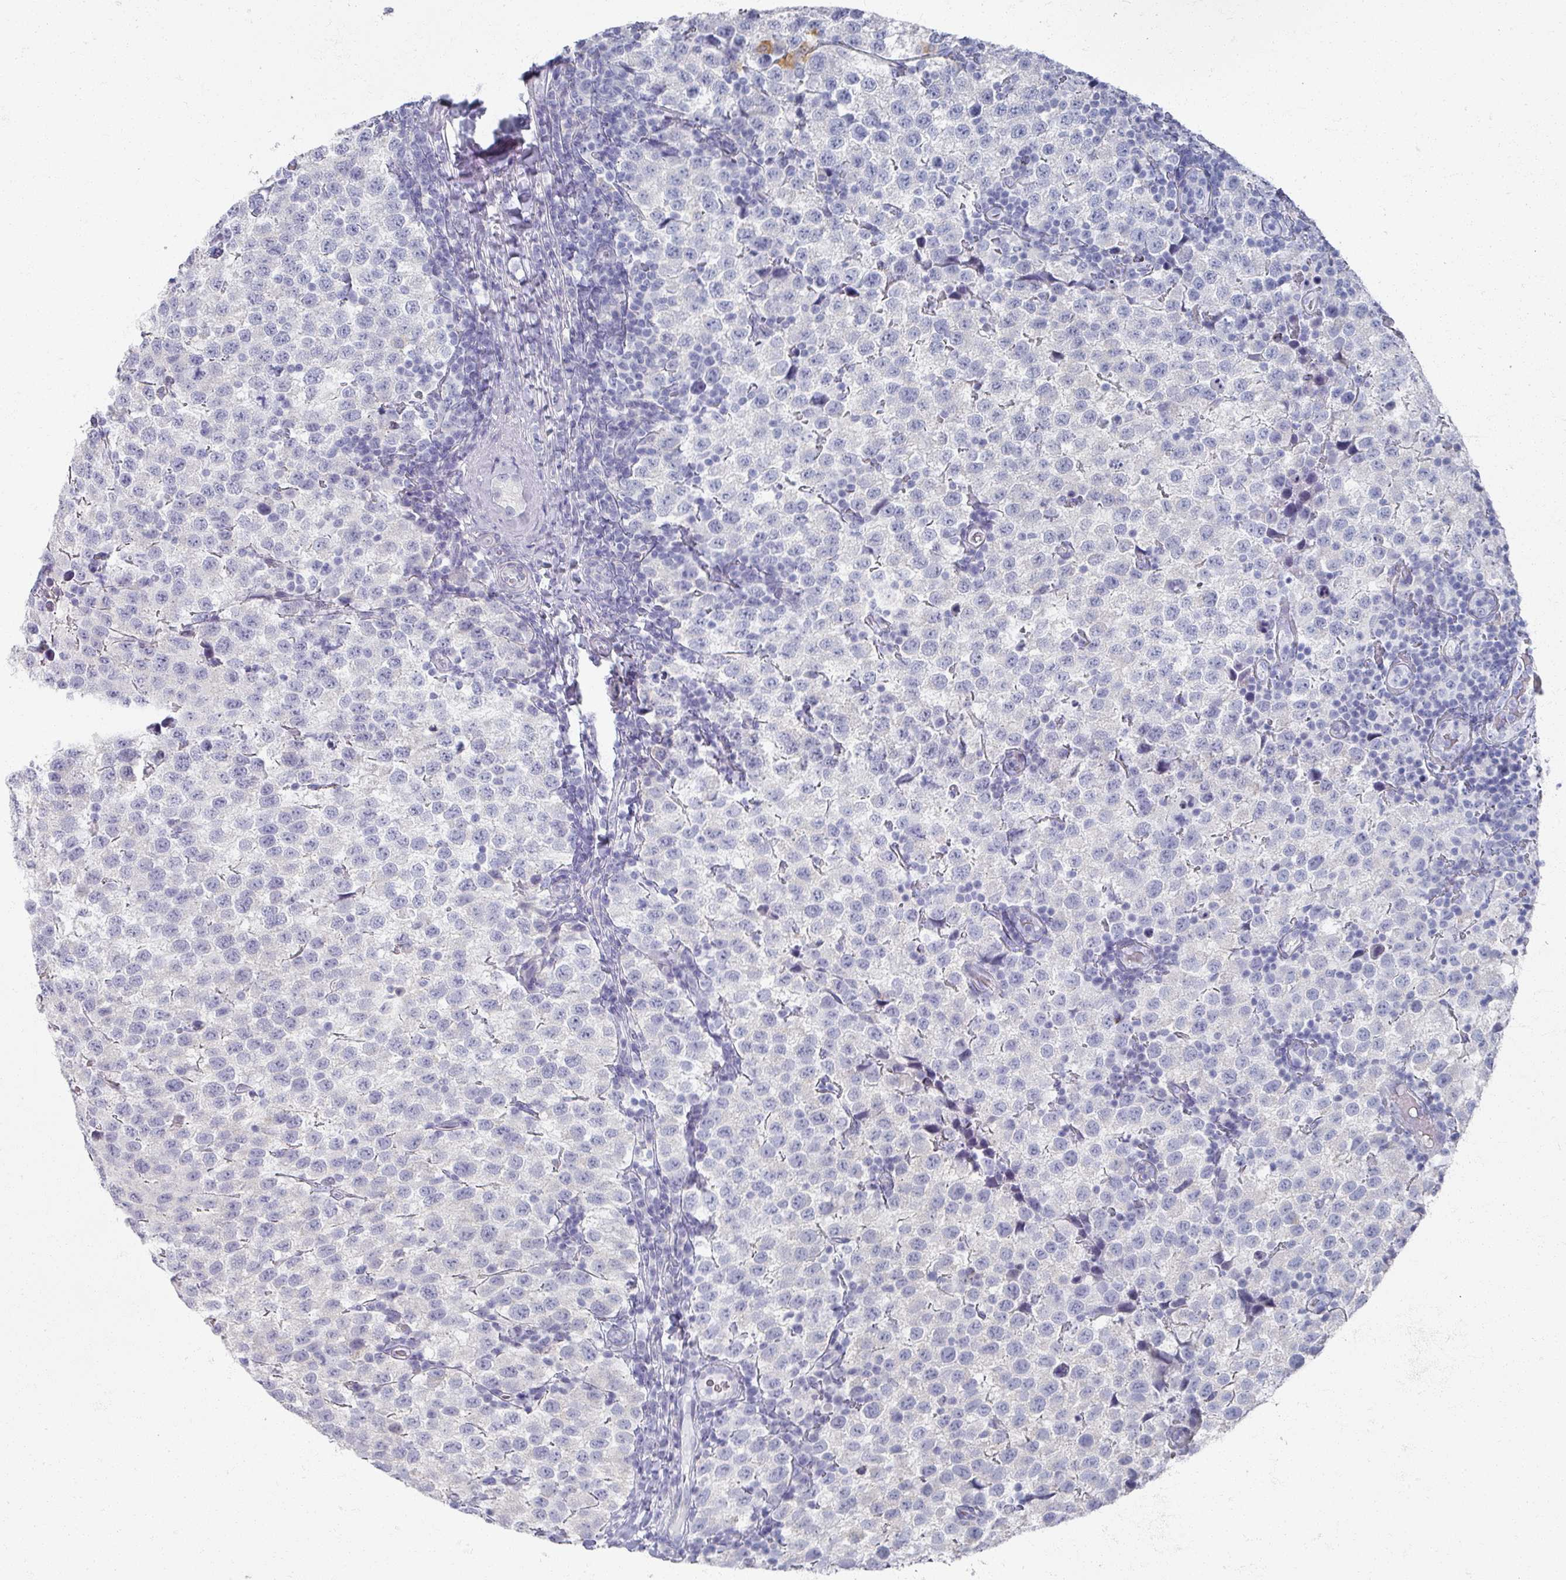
{"staining": {"intensity": "negative", "quantity": "none", "location": "none"}, "tissue": "testis cancer", "cell_type": "Tumor cells", "image_type": "cancer", "snomed": [{"axis": "morphology", "description": "Seminoma, NOS"}, {"axis": "topography", "description": "Testis"}], "caption": "Immunohistochemistry of testis cancer reveals no staining in tumor cells. (DAB (3,3'-diaminobenzidine) IHC, high magnification).", "gene": "OMG", "patient": {"sex": "male", "age": 34}}